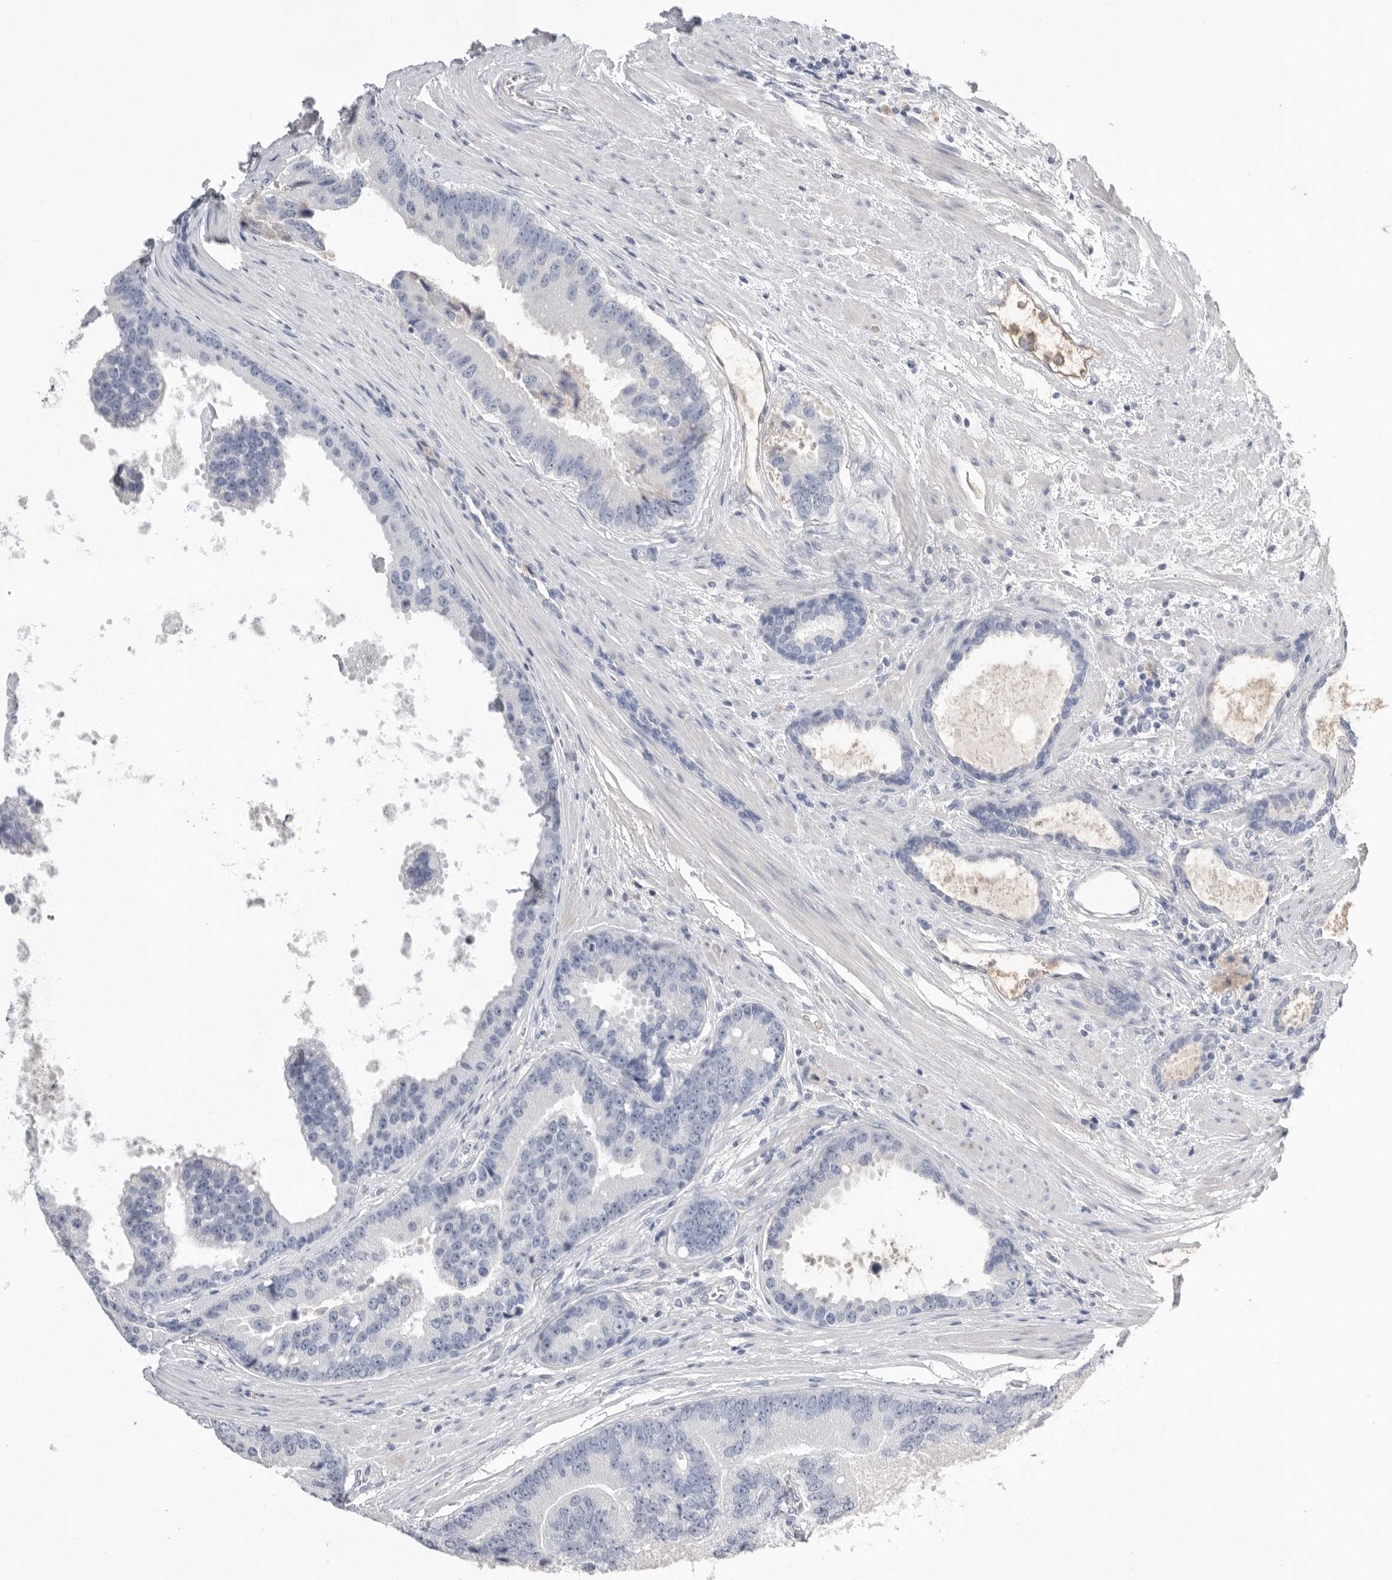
{"staining": {"intensity": "negative", "quantity": "none", "location": "none"}, "tissue": "prostate cancer", "cell_type": "Tumor cells", "image_type": "cancer", "snomed": [{"axis": "morphology", "description": "Adenocarcinoma, High grade"}, {"axis": "topography", "description": "Prostate"}], "caption": "IHC of human prostate cancer shows no expression in tumor cells.", "gene": "APOA2", "patient": {"sex": "male", "age": 70}}